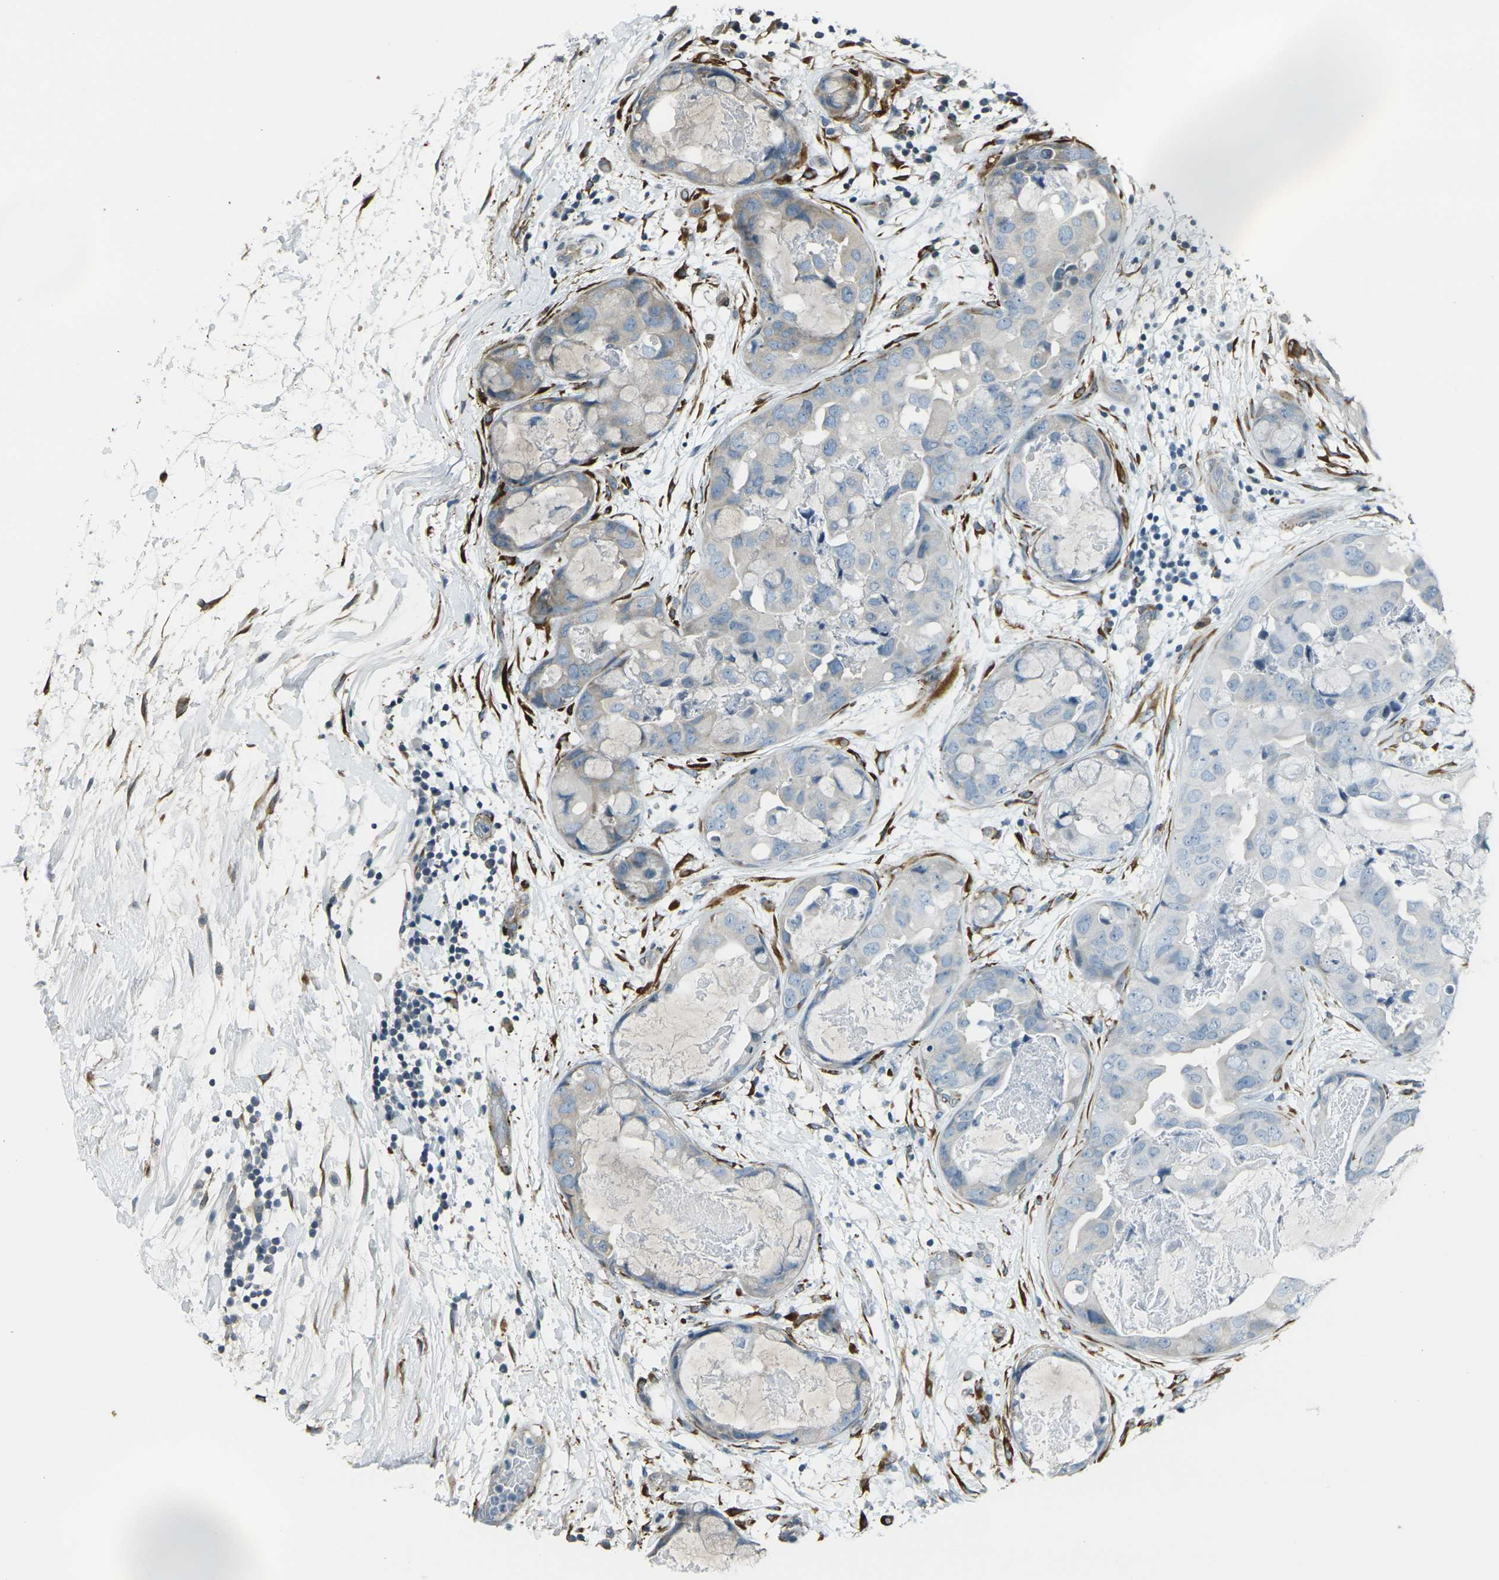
{"staining": {"intensity": "weak", "quantity": "<25%", "location": "cytoplasmic/membranous"}, "tissue": "breast cancer", "cell_type": "Tumor cells", "image_type": "cancer", "snomed": [{"axis": "morphology", "description": "Duct carcinoma"}, {"axis": "topography", "description": "Breast"}], "caption": "Micrograph shows no significant protein staining in tumor cells of breast cancer (invasive ductal carcinoma).", "gene": "LSMEM1", "patient": {"sex": "female", "age": 40}}